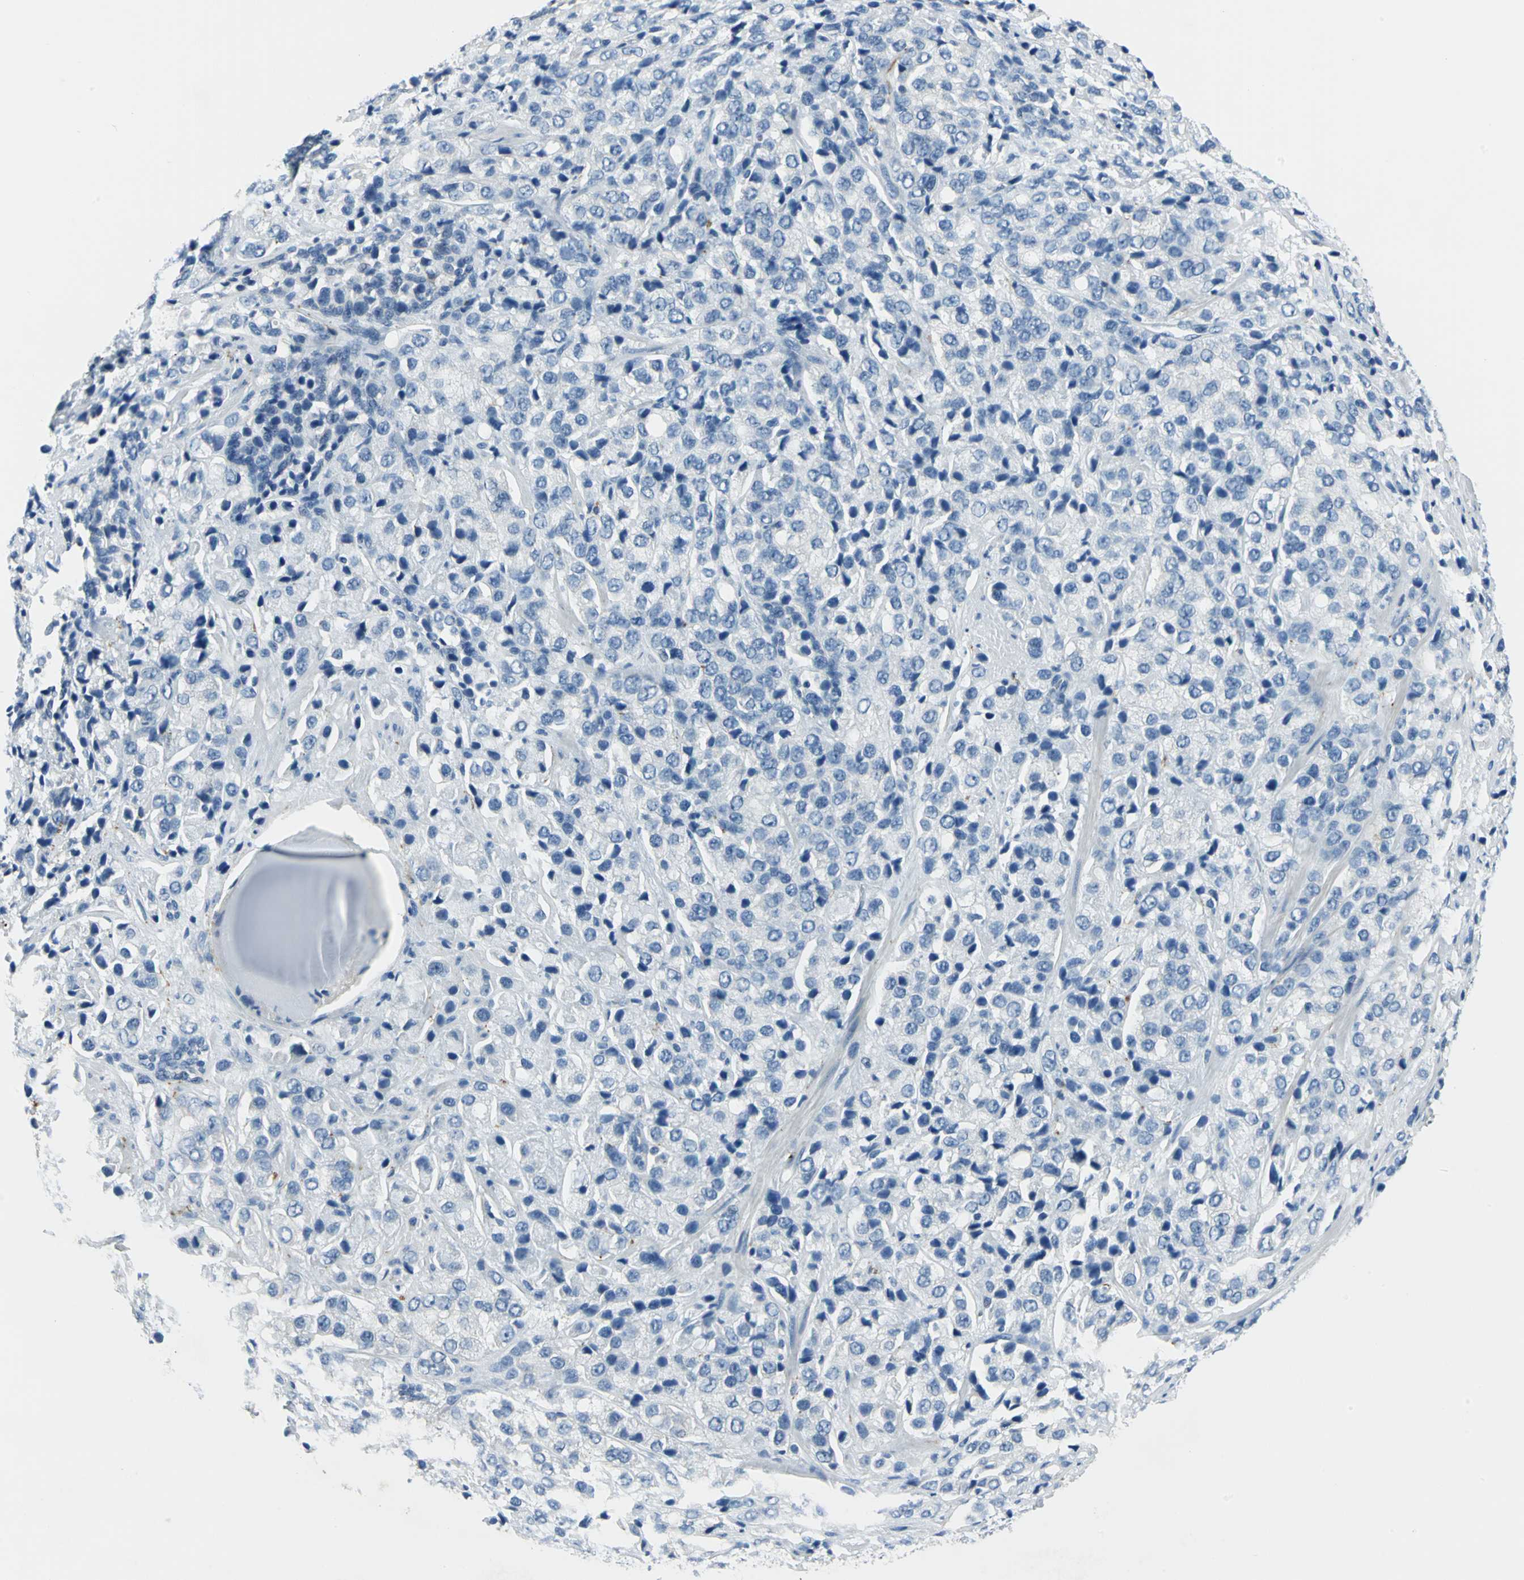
{"staining": {"intensity": "negative", "quantity": "none", "location": "none"}, "tissue": "prostate cancer", "cell_type": "Tumor cells", "image_type": "cancer", "snomed": [{"axis": "morphology", "description": "Adenocarcinoma, High grade"}, {"axis": "topography", "description": "Prostate"}], "caption": "This histopathology image is of adenocarcinoma (high-grade) (prostate) stained with immunohistochemistry (IHC) to label a protein in brown with the nuclei are counter-stained blue. There is no expression in tumor cells.", "gene": "UCHL1", "patient": {"sex": "male", "age": 70}}